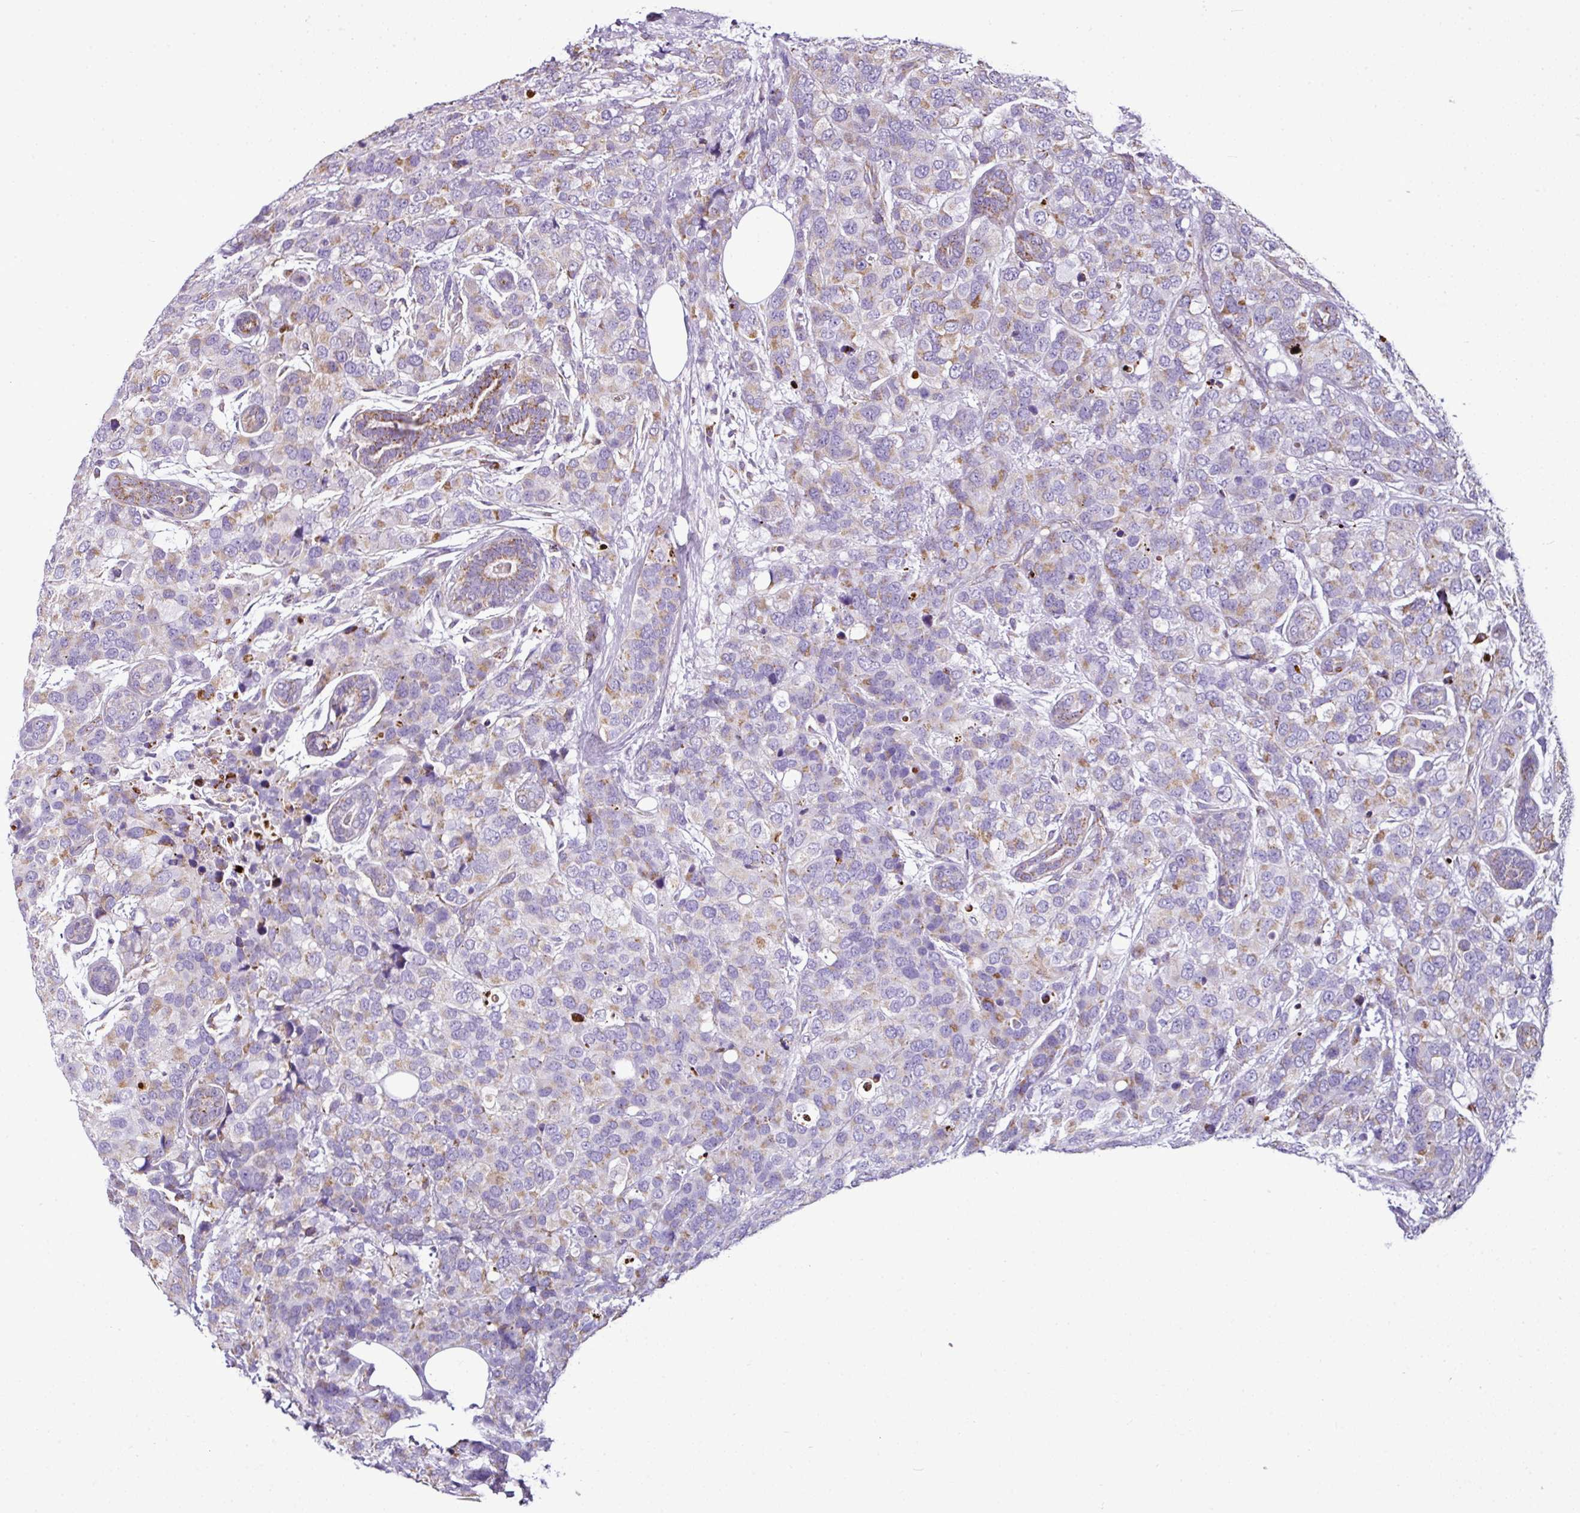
{"staining": {"intensity": "weak", "quantity": "25%-75%", "location": "cytoplasmic/membranous"}, "tissue": "breast cancer", "cell_type": "Tumor cells", "image_type": "cancer", "snomed": [{"axis": "morphology", "description": "Lobular carcinoma"}, {"axis": "topography", "description": "Breast"}], "caption": "Immunohistochemical staining of lobular carcinoma (breast) reveals weak cytoplasmic/membranous protein staining in about 25%-75% of tumor cells.", "gene": "DPAGT1", "patient": {"sex": "female", "age": 59}}